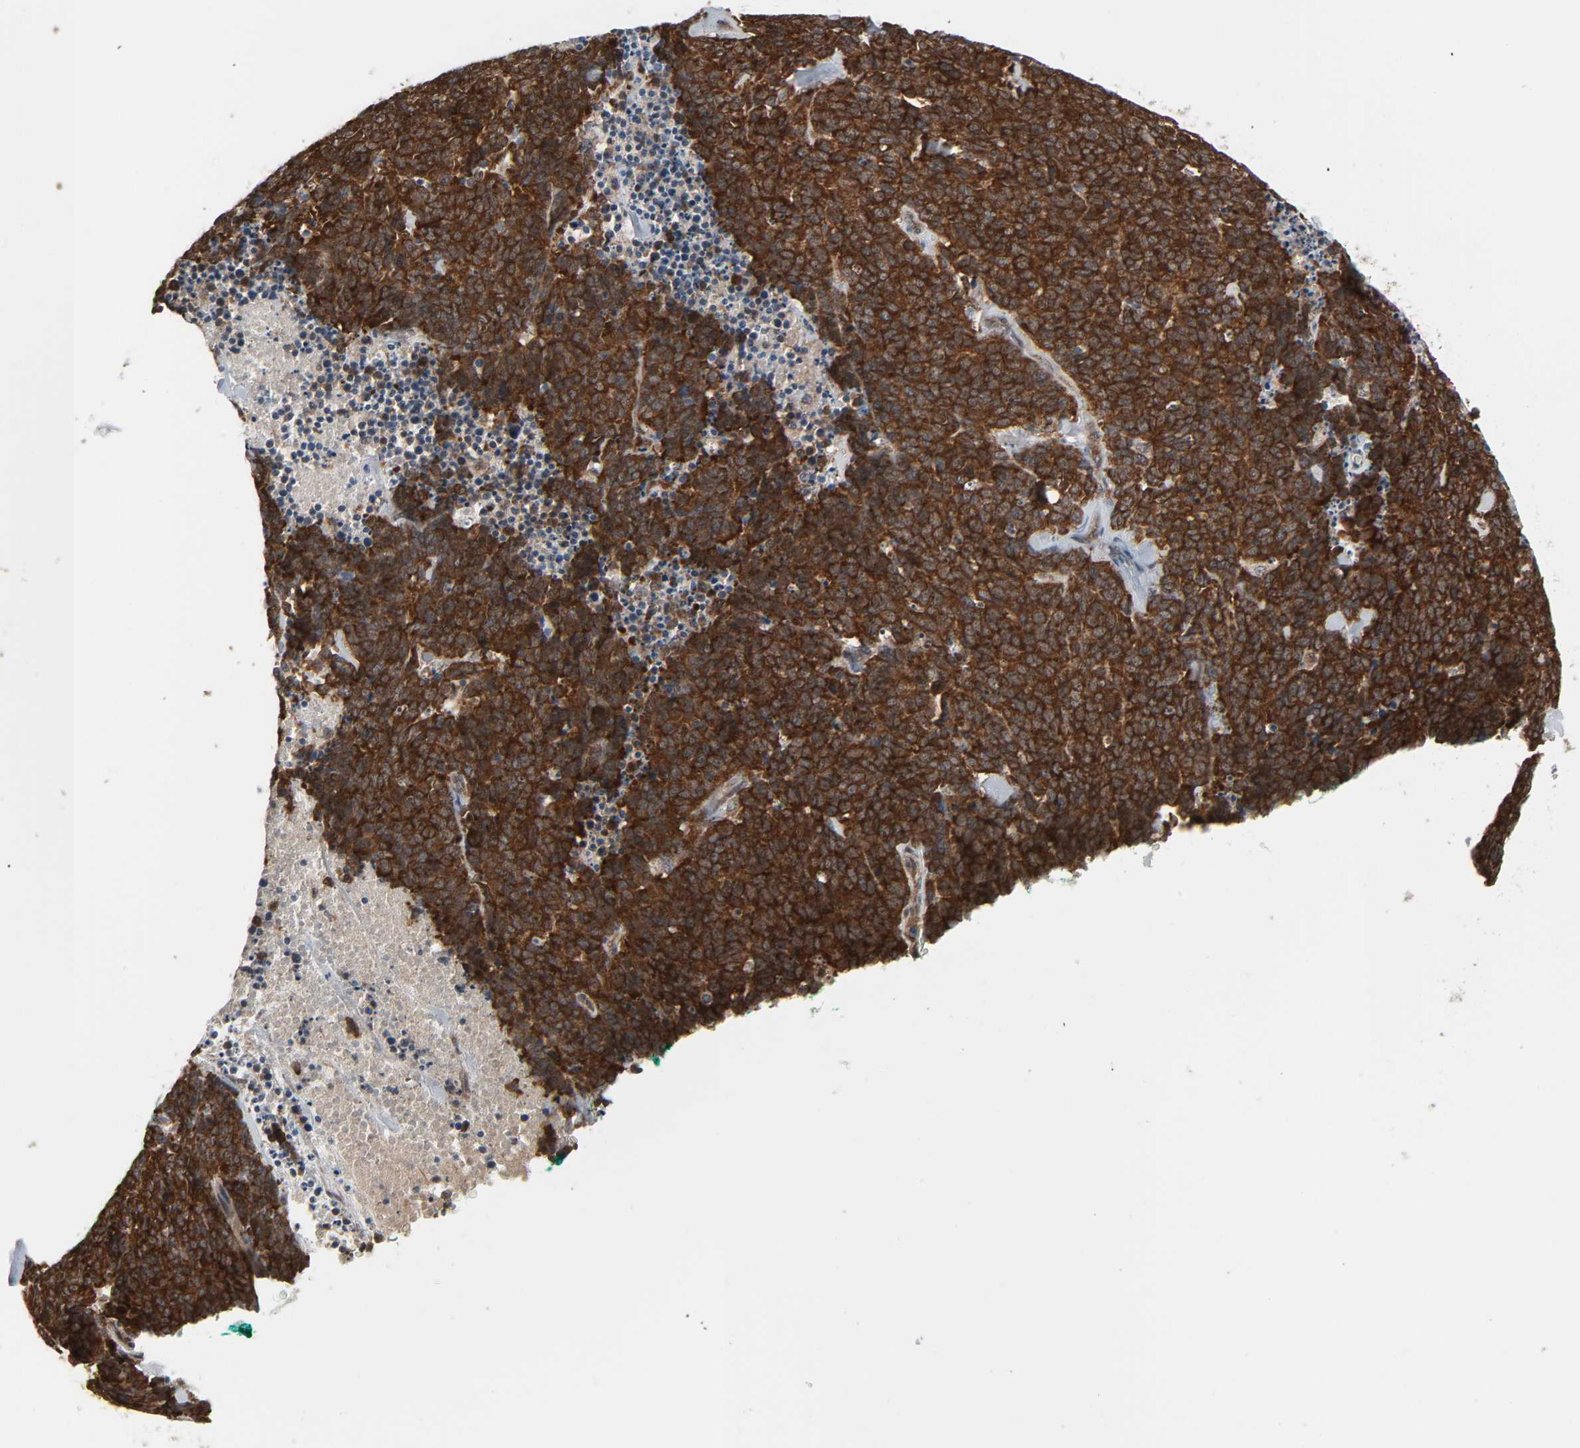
{"staining": {"intensity": "strong", "quantity": ">75%", "location": "cytoplasmic/membranous"}, "tissue": "lung cancer", "cell_type": "Tumor cells", "image_type": "cancer", "snomed": [{"axis": "morphology", "description": "Neoplasm, malignant, NOS"}, {"axis": "topography", "description": "Lung"}], "caption": "Immunohistochemical staining of lung cancer demonstrates high levels of strong cytoplasmic/membranous staining in approximately >75% of tumor cells.", "gene": "GSK3A", "patient": {"sex": "female", "age": 58}}